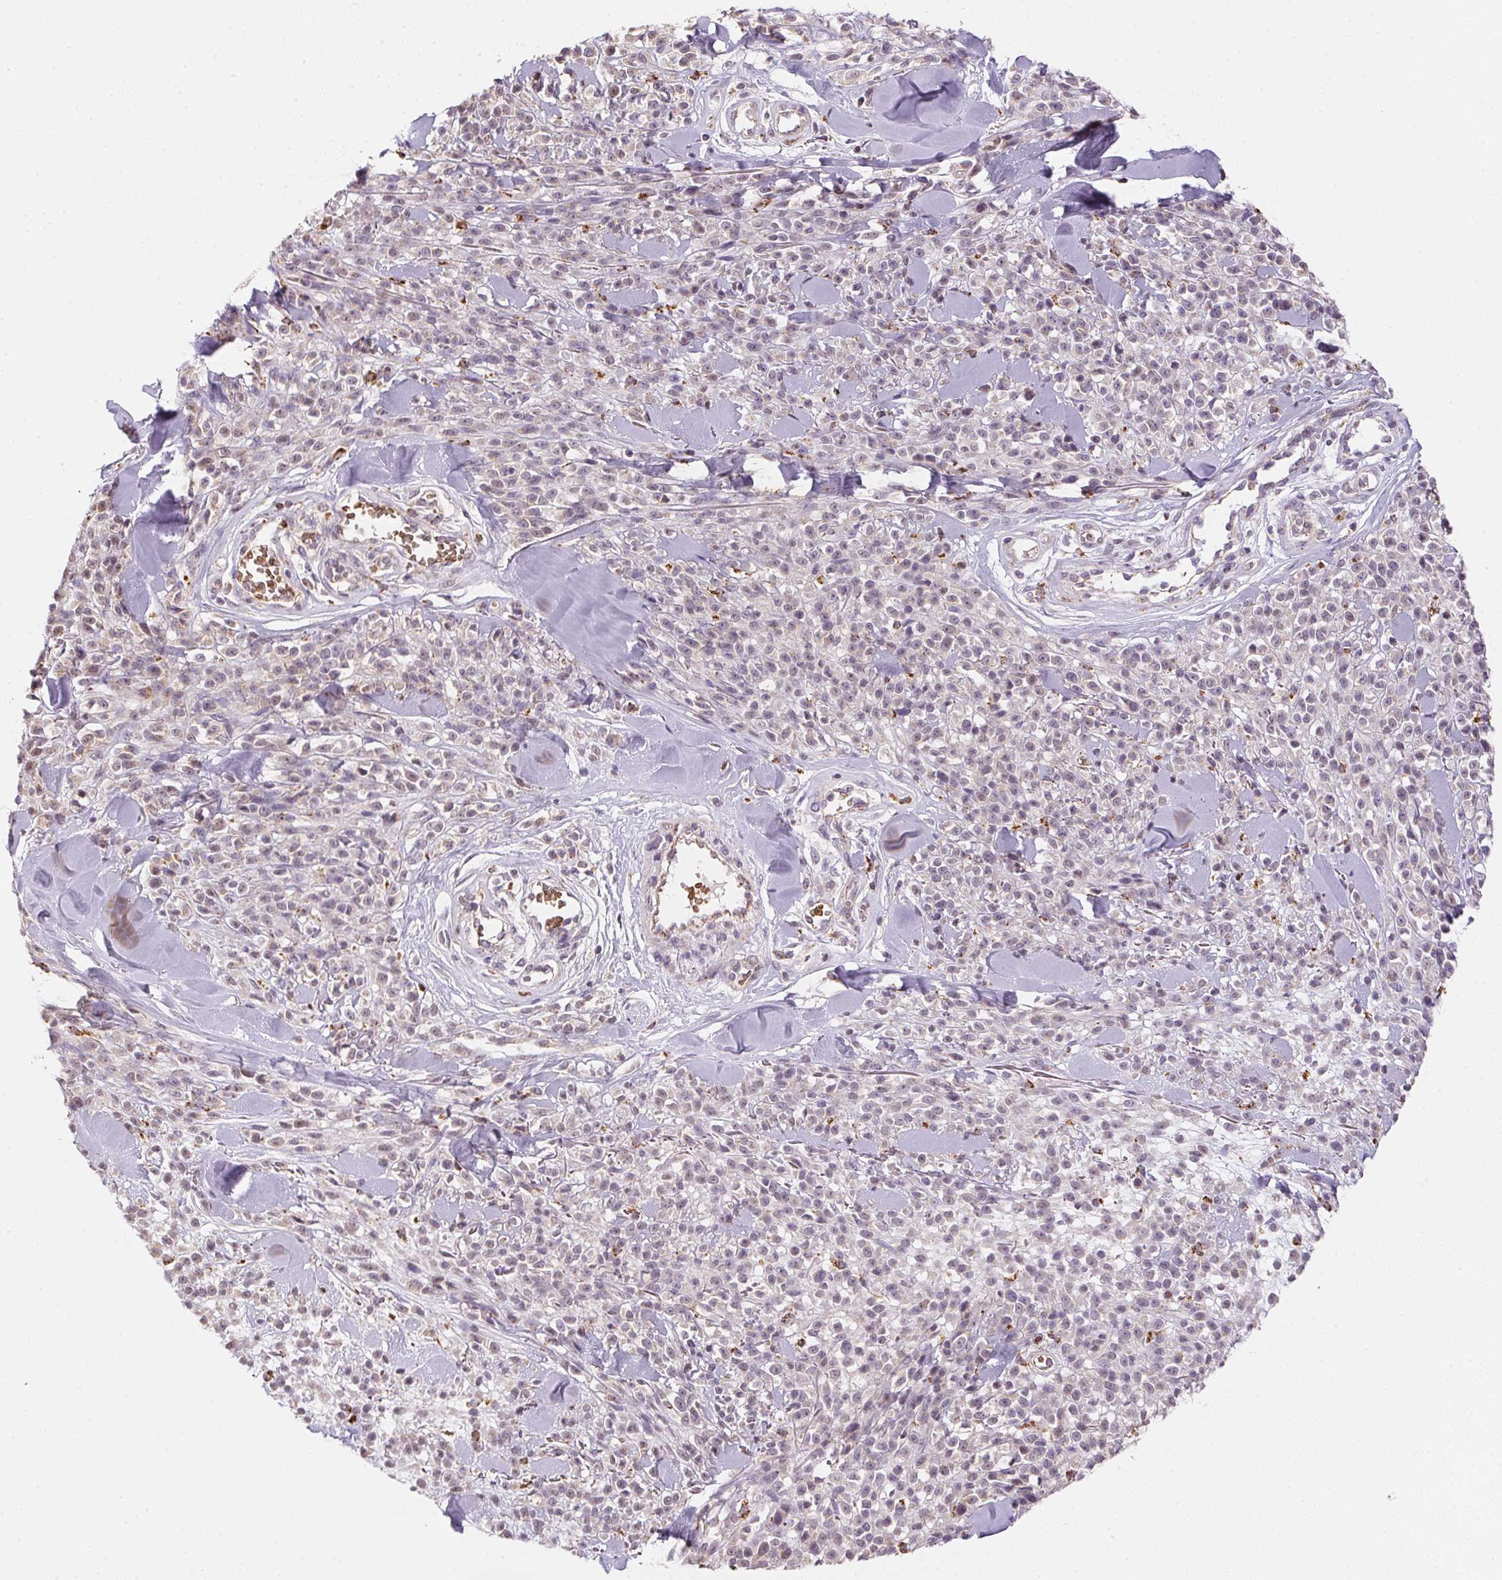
{"staining": {"intensity": "negative", "quantity": "none", "location": "none"}, "tissue": "melanoma", "cell_type": "Tumor cells", "image_type": "cancer", "snomed": [{"axis": "morphology", "description": "Malignant melanoma, NOS"}, {"axis": "topography", "description": "Skin"}, {"axis": "topography", "description": "Skin of trunk"}], "caption": "The immunohistochemistry image has no significant expression in tumor cells of malignant melanoma tissue.", "gene": "METTL13", "patient": {"sex": "male", "age": 74}}